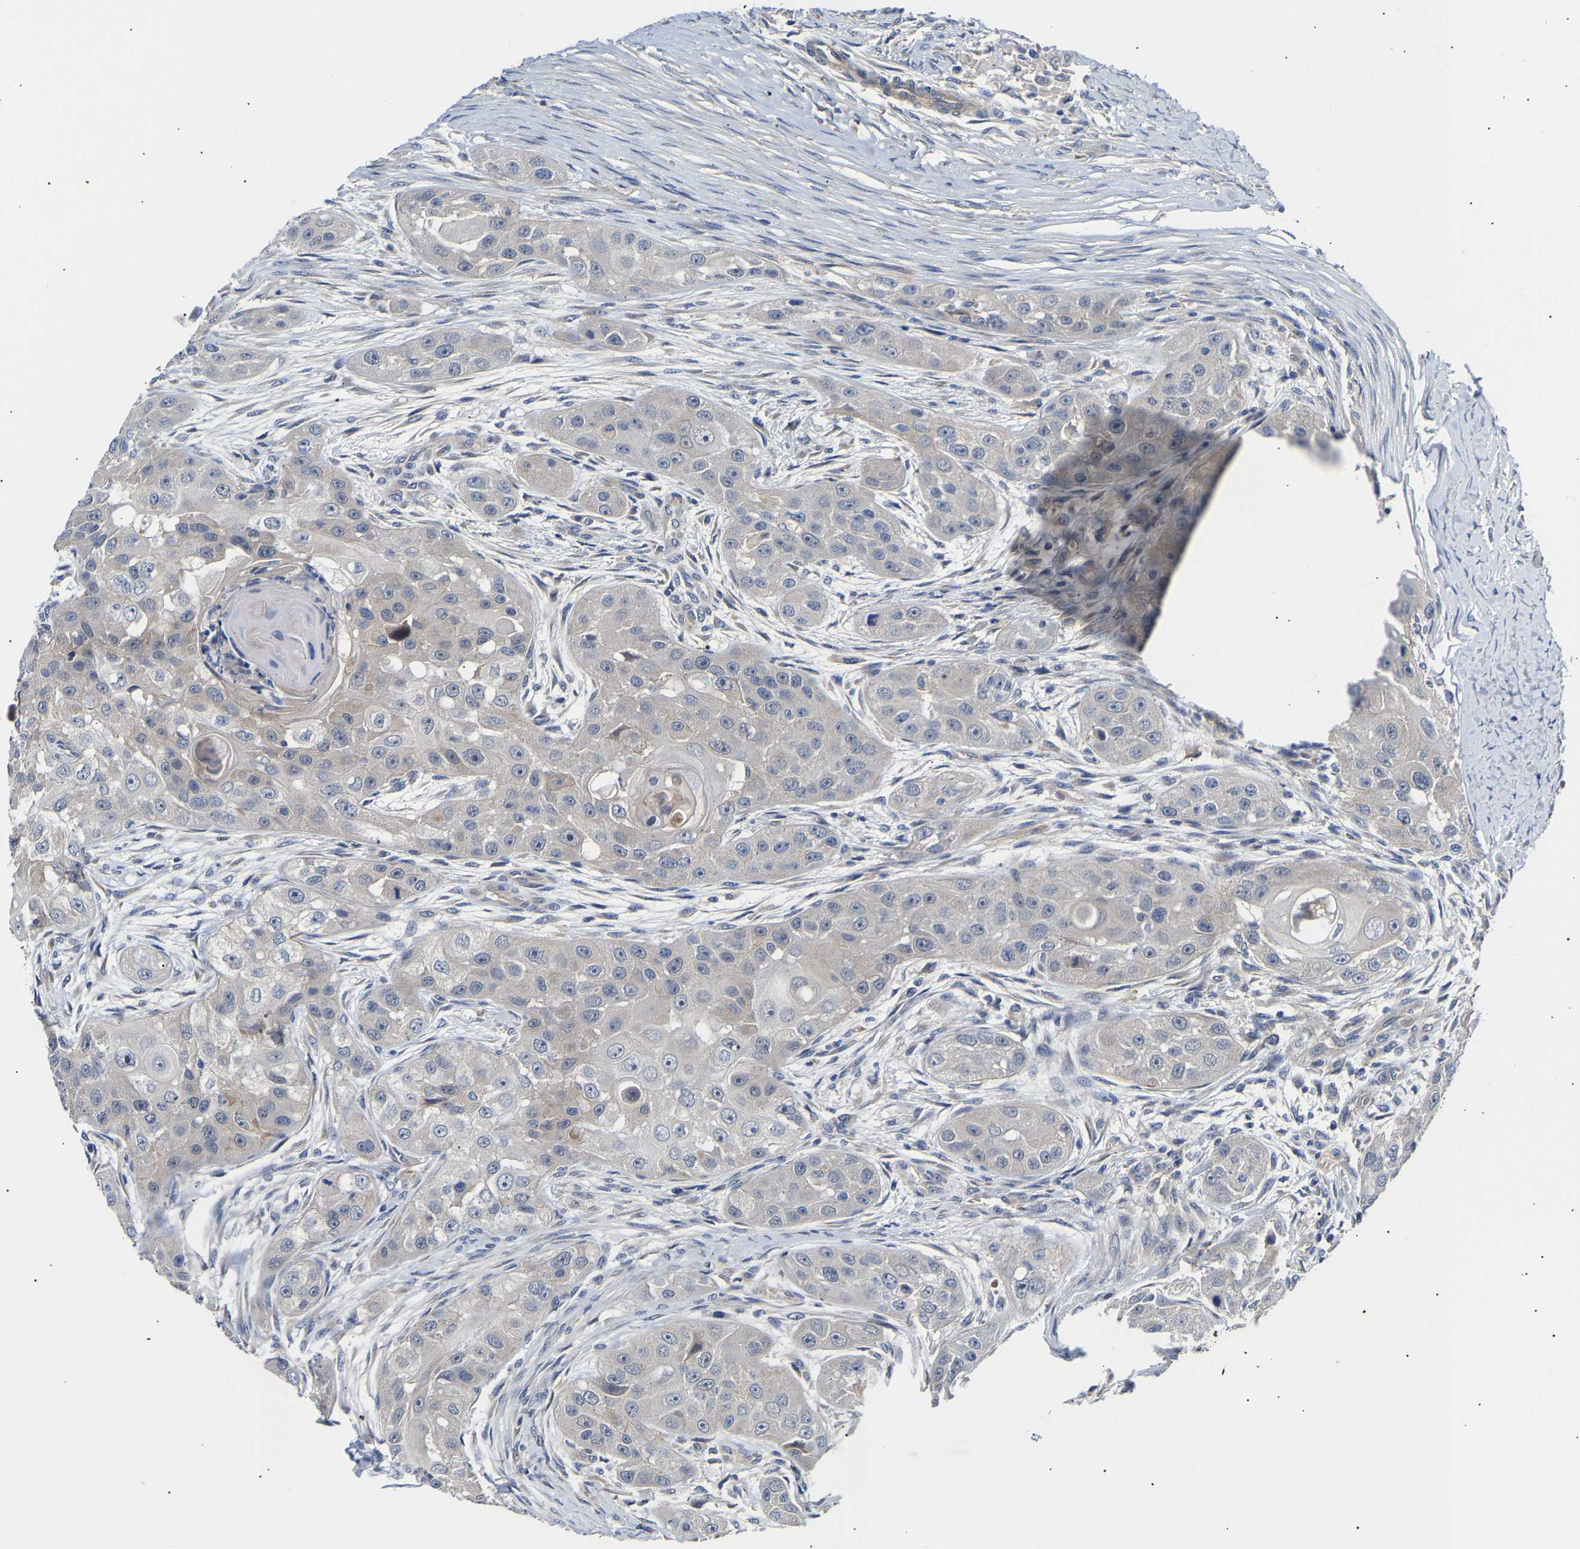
{"staining": {"intensity": "negative", "quantity": "none", "location": "none"}, "tissue": "head and neck cancer", "cell_type": "Tumor cells", "image_type": "cancer", "snomed": [{"axis": "morphology", "description": "Normal tissue, NOS"}, {"axis": "morphology", "description": "Squamous cell carcinoma, NOS"}, {"axis": "topography", "description": "Skeletal muscle"}, {"axis": "topography", "description": "Head-Neck"}], "caption": "Head and neck cancer (squamous cell carcinoma) was stained to show a protein in brown. There is no significant staining in tumor cells.", "gene": "KASH5", "patient": {"sex": "male", "age": 51}}